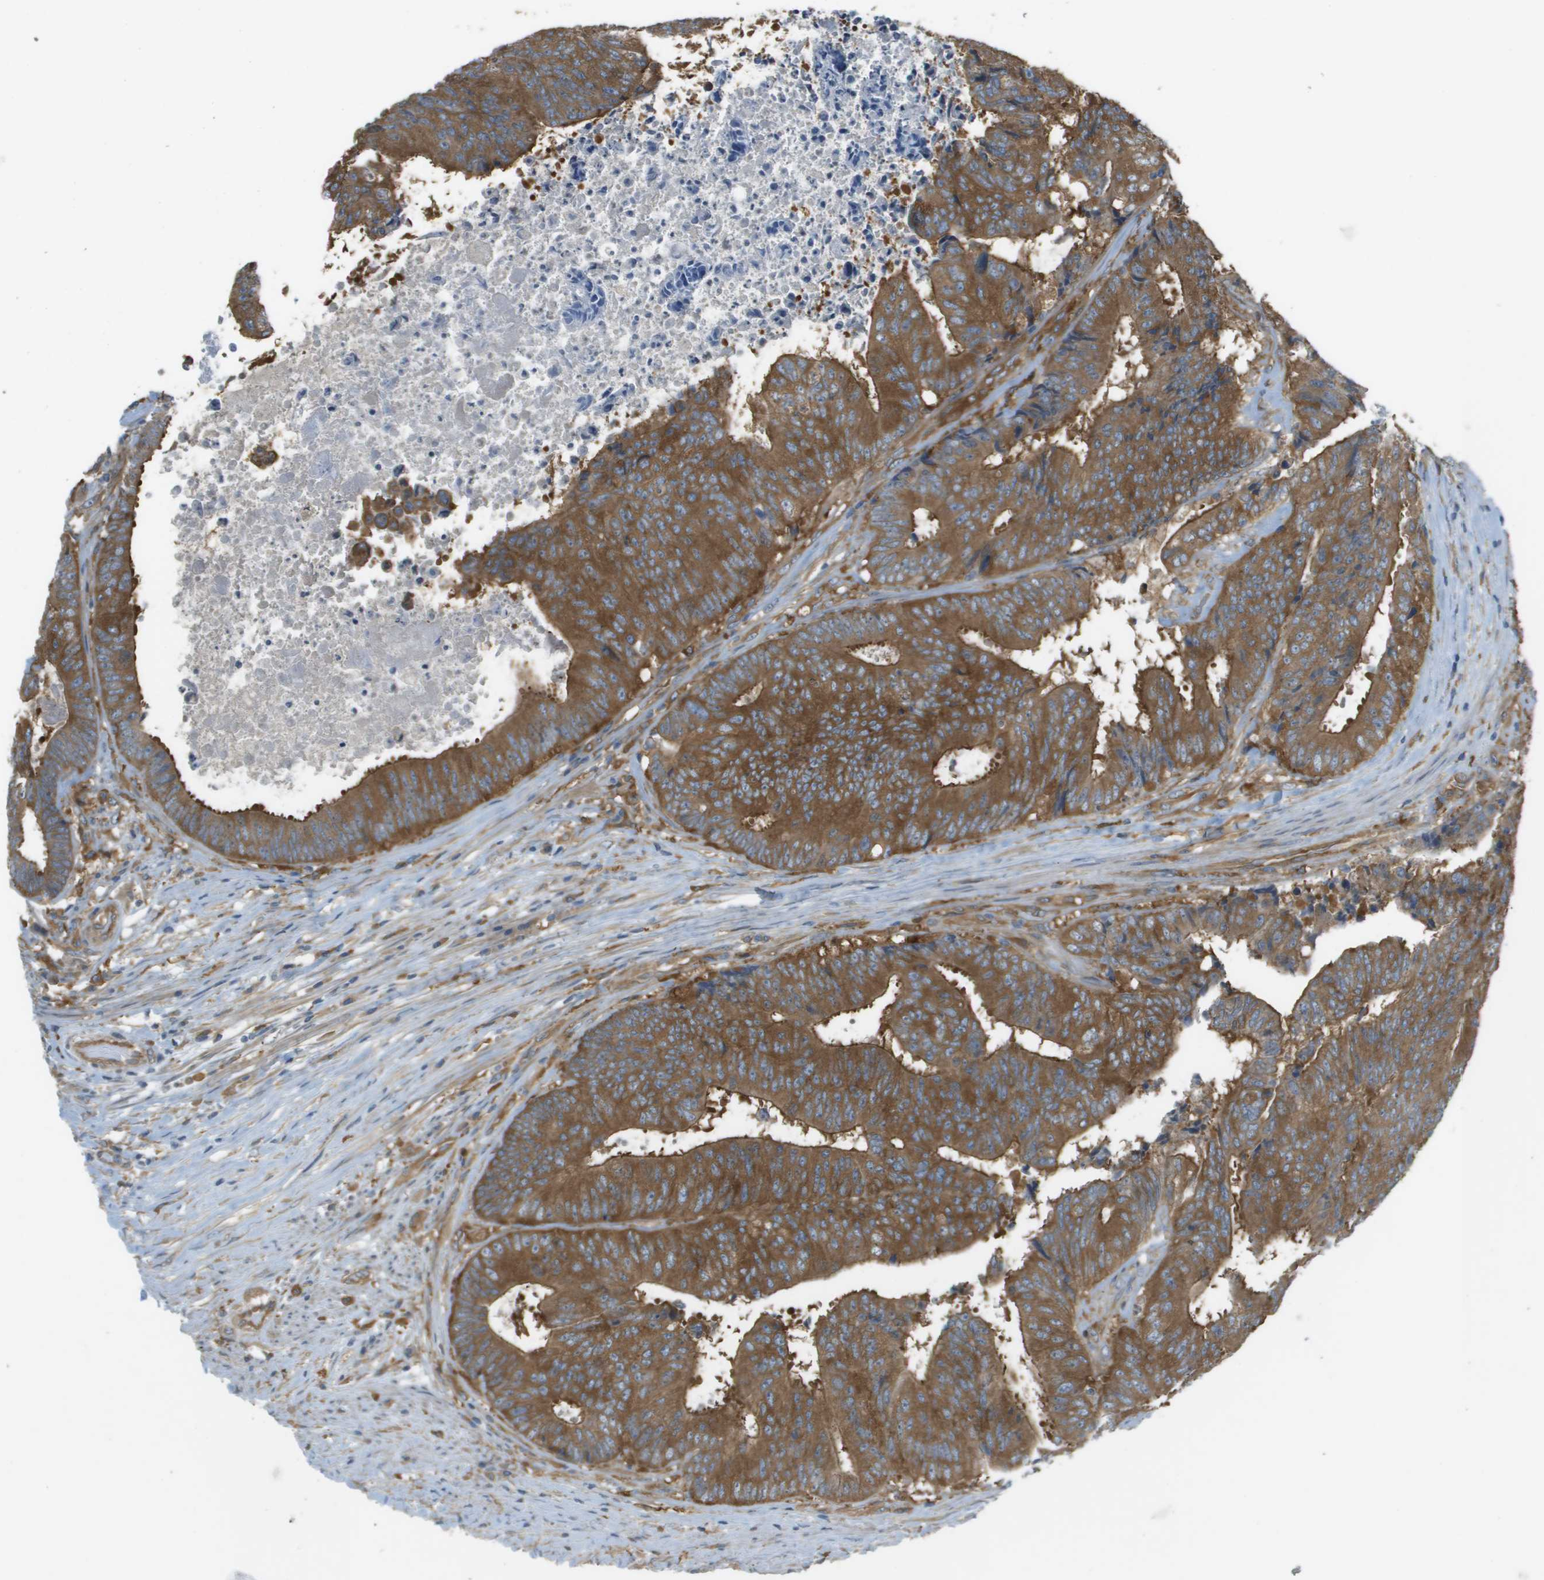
{"staining": {"intensity": "strong", "quantity": ">75%", "location": "cytoplasmic/membranous"}, "tissue": "colorectal cancer", "cell_type": "Tumor cells", "image_type": "cancer", "snomed": [{"axis": "morphology", "description": "Adenocarcinoma, NOS"}, {"axis": "topography", "description": "Rectum"}], "caption": "Strong cytoplasmic/membranous positivity is present in about >75% of tumor cells in colorectal adenocarcinoma.", "gene": "CORO1B", "patient": {"sex": "male", "age": 72}}